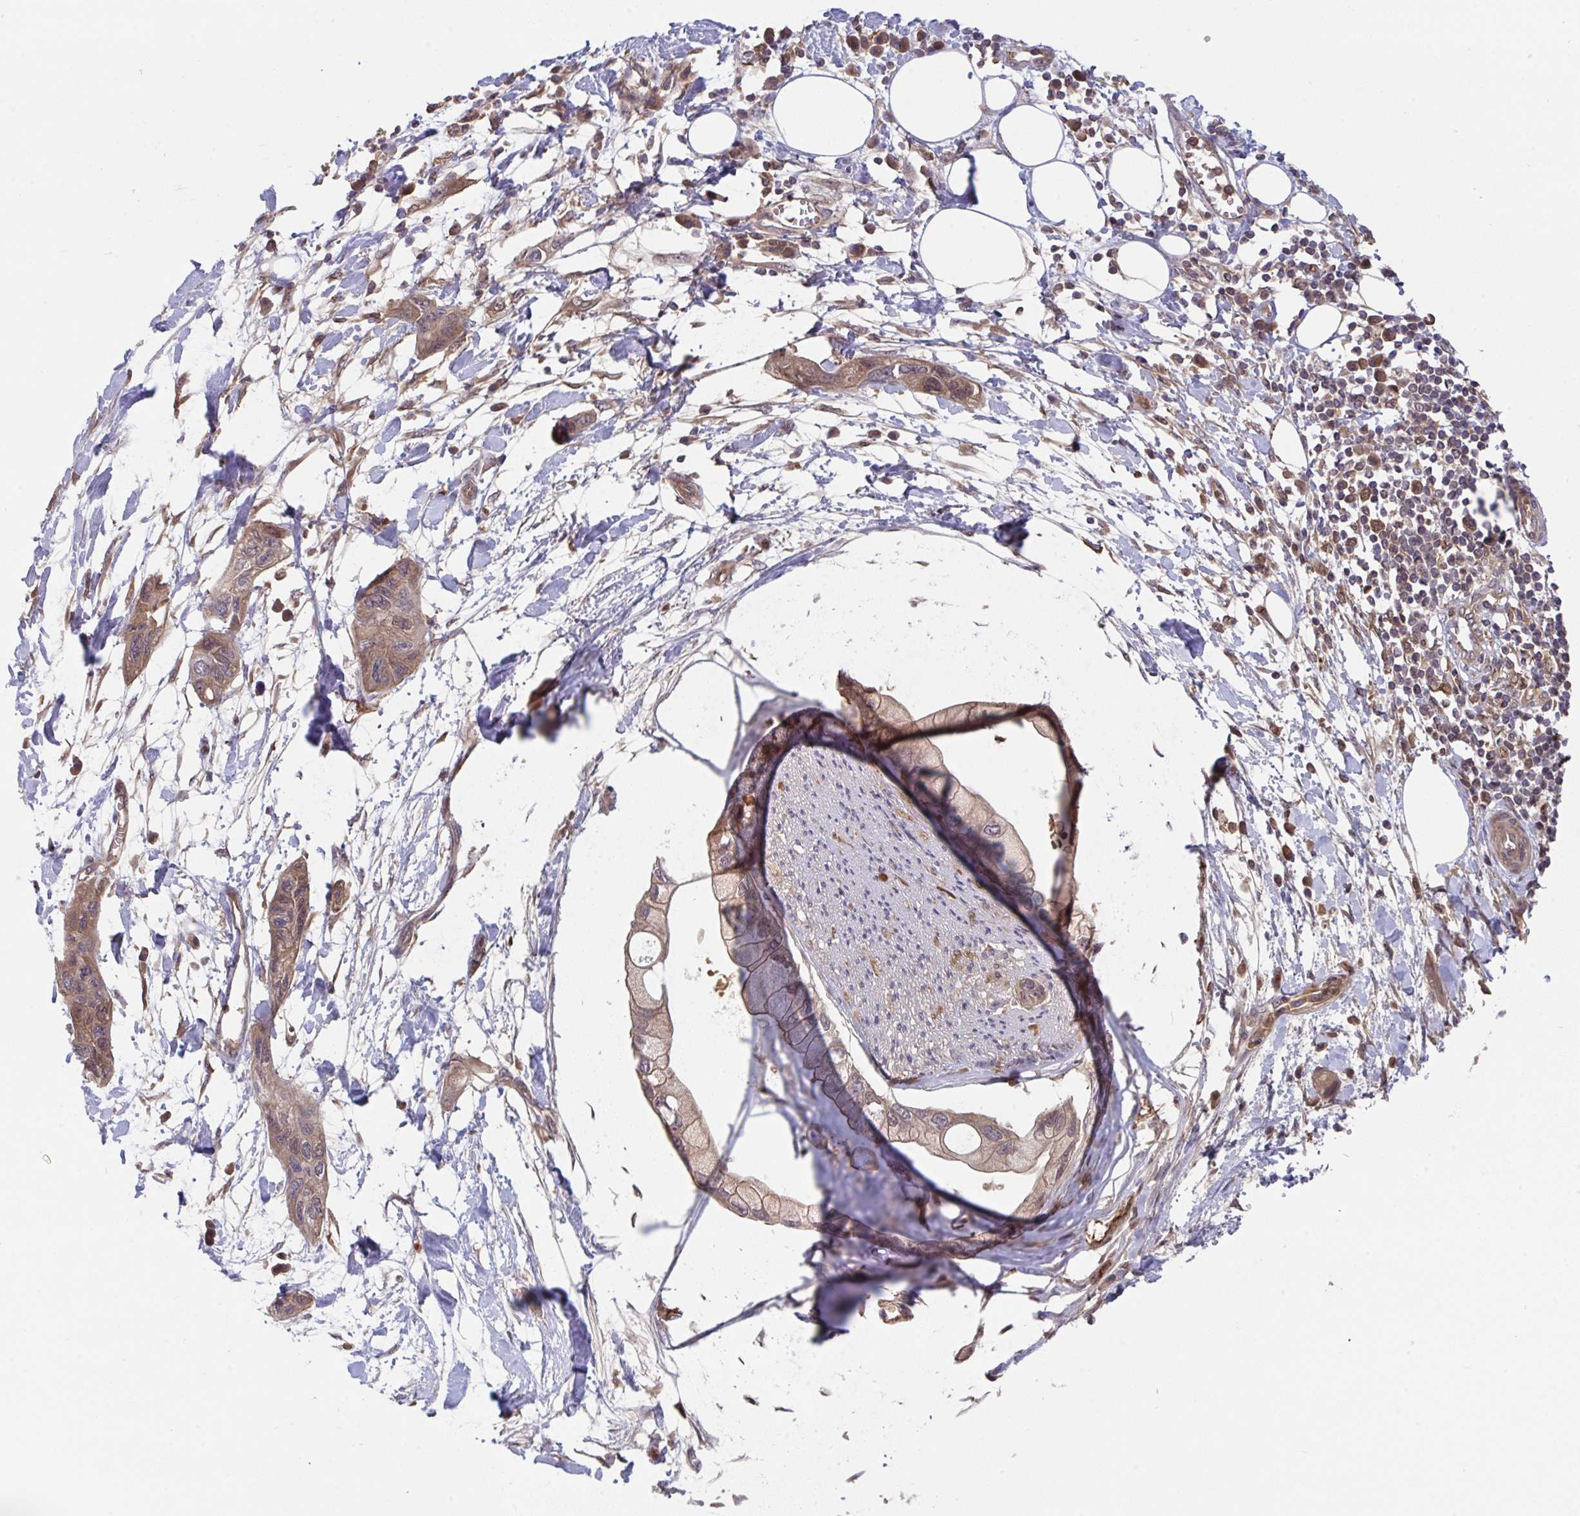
{"staining": {"intensity": "moderate", "quantity": ">75%", "location": "cytoplasmic/membranous,nuclear"}, "tissue": "pancreatic cancer", "cell_type": "Tumor cells", "image_type": "cancer", "snomed": [{"axis": "morphology", "description": "Adenocarcinoma, NOS"}, {"axis": "topography", "description": "Pancreas"}], "caption": "Tumor cells exhibit medium levels of moderate cytoplasmic/membranous and nuclear expression in about >75% of cells in adenocarcinoma (pancreatic).", "gene": "TIGAR", "patient": {"sex": "female", "age": 73}}